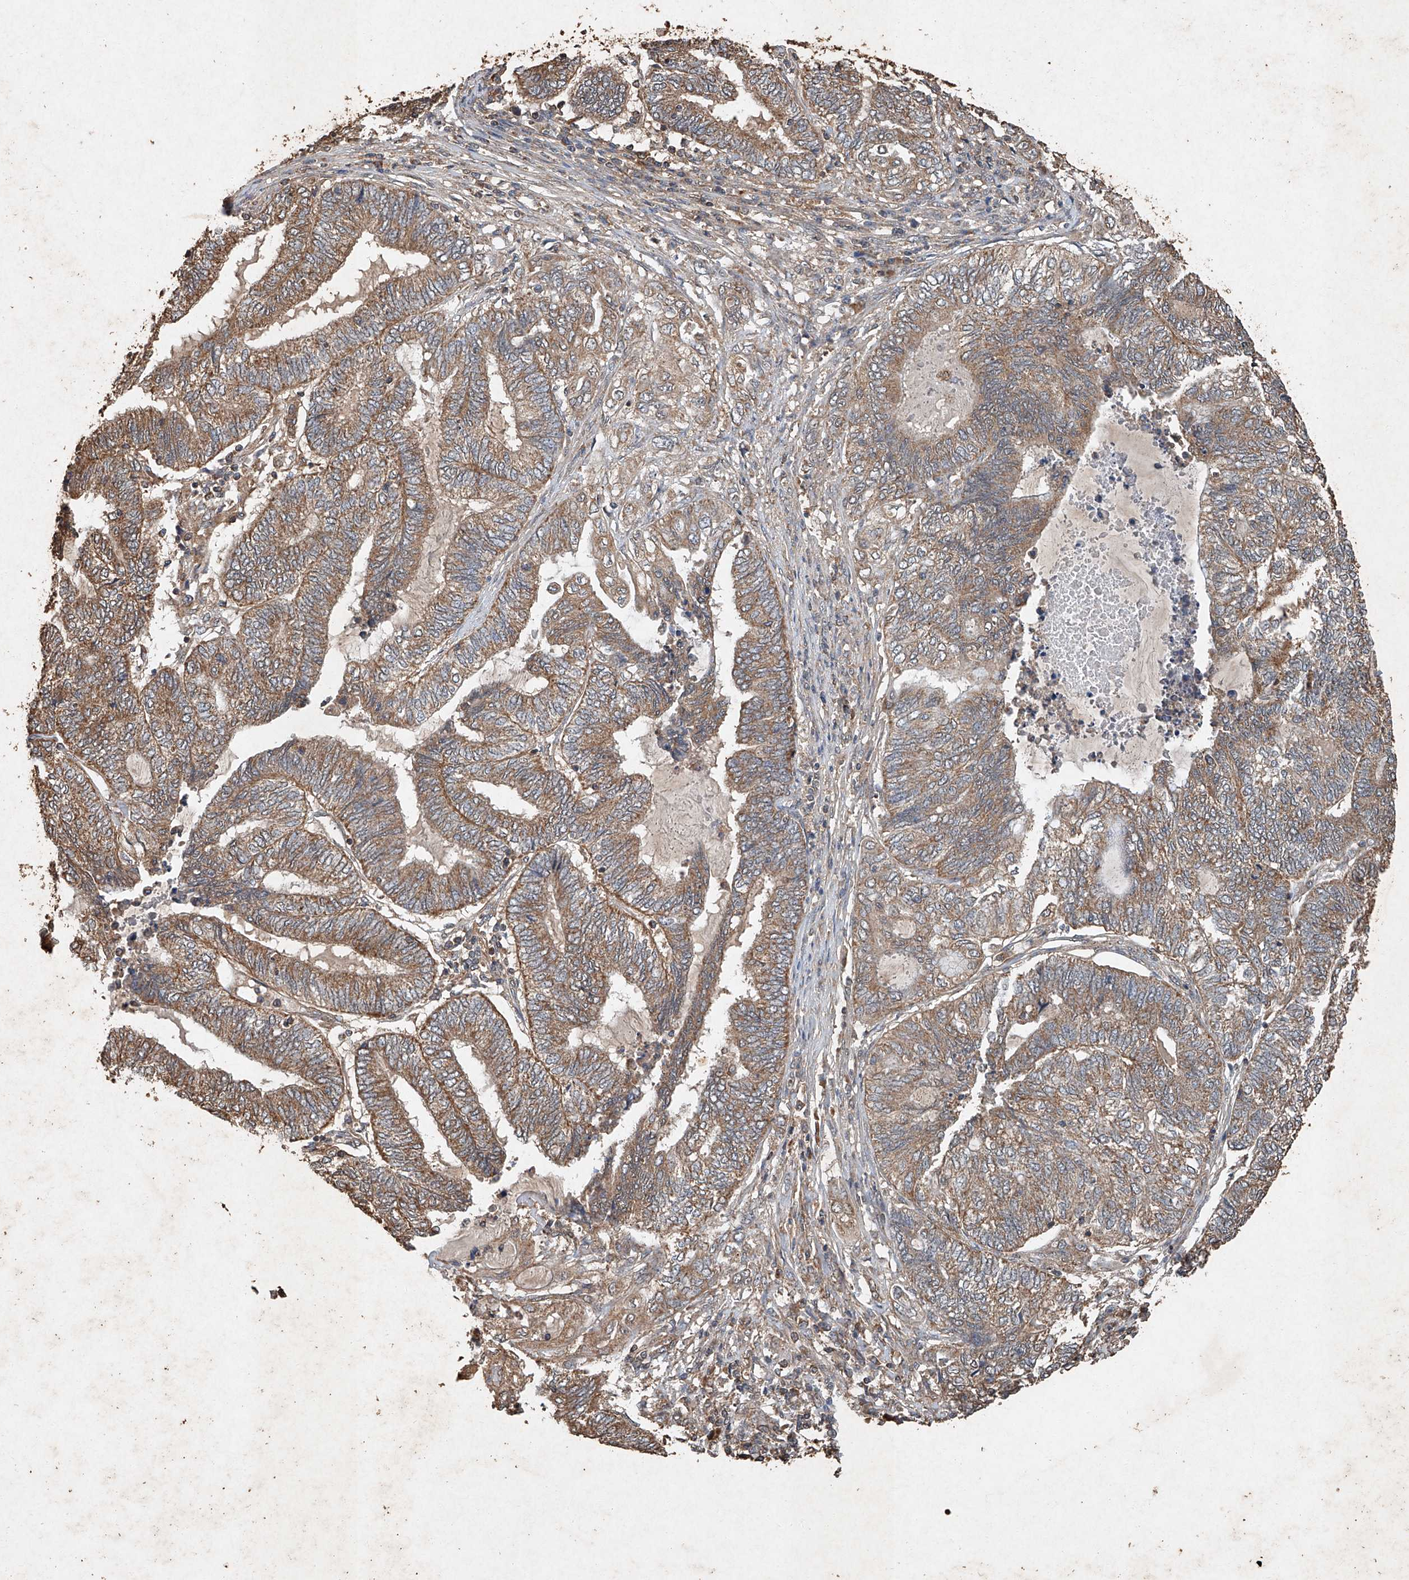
{"staining": {"intensity": "moderate", "quantity": ">75%", "location": "cytoplasmic/membranous"}, "tissue": "endometrial cancer", "cell_type": "Tumor cells", "image_type": "cancer", "snomed": [{"axis": "morphology", "description": "Adenocarcinoma, NOS"}, {"axis": "topography", "description": "Uterus"}, {"axis": "topography", "description": "Endometrium"}], "caption": "Moderate cytoplasmic/membranous protein staining is seen in about >75% of tumor cells in endometrial adenocarcinoma.", "gene": "STK3", "patient": {"sex": "female", "age": 70}}